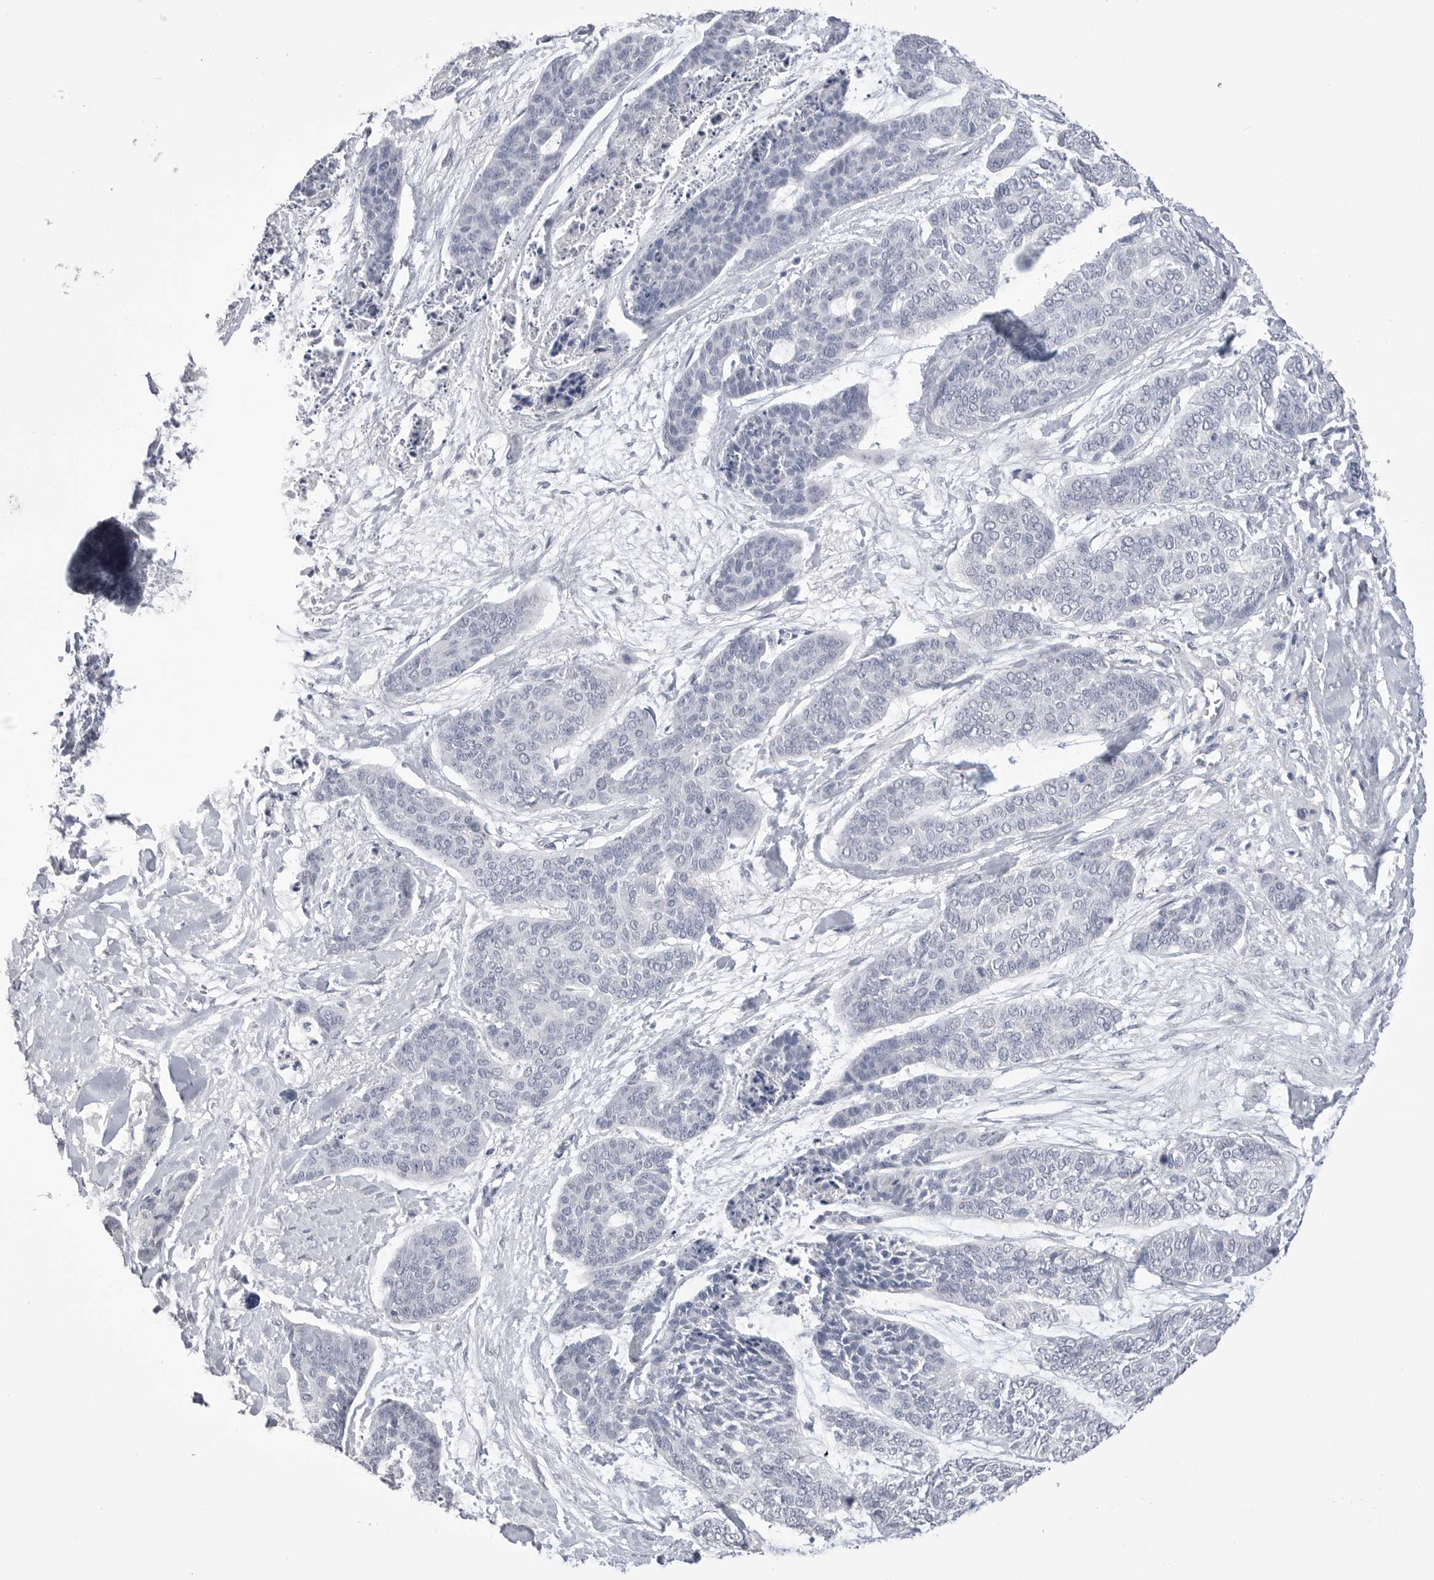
{"staining": {"intensity": "negative", "quantity": "none", "location": "none"}, "tissue": "skin cancer", "cell_type": "Tumor cells", "image_type": "cancer", "snomed": [{"axis": "morphology", "description": "Basal cell carcinoma"}, {"axis": "topography", "description": "Skin"}], "caption": "Human skin cancer stained for a protein using IHC reveals no expression in tumor cells.", "gene": "CPB1", "patient": {"sex": "female", "age": 64}}